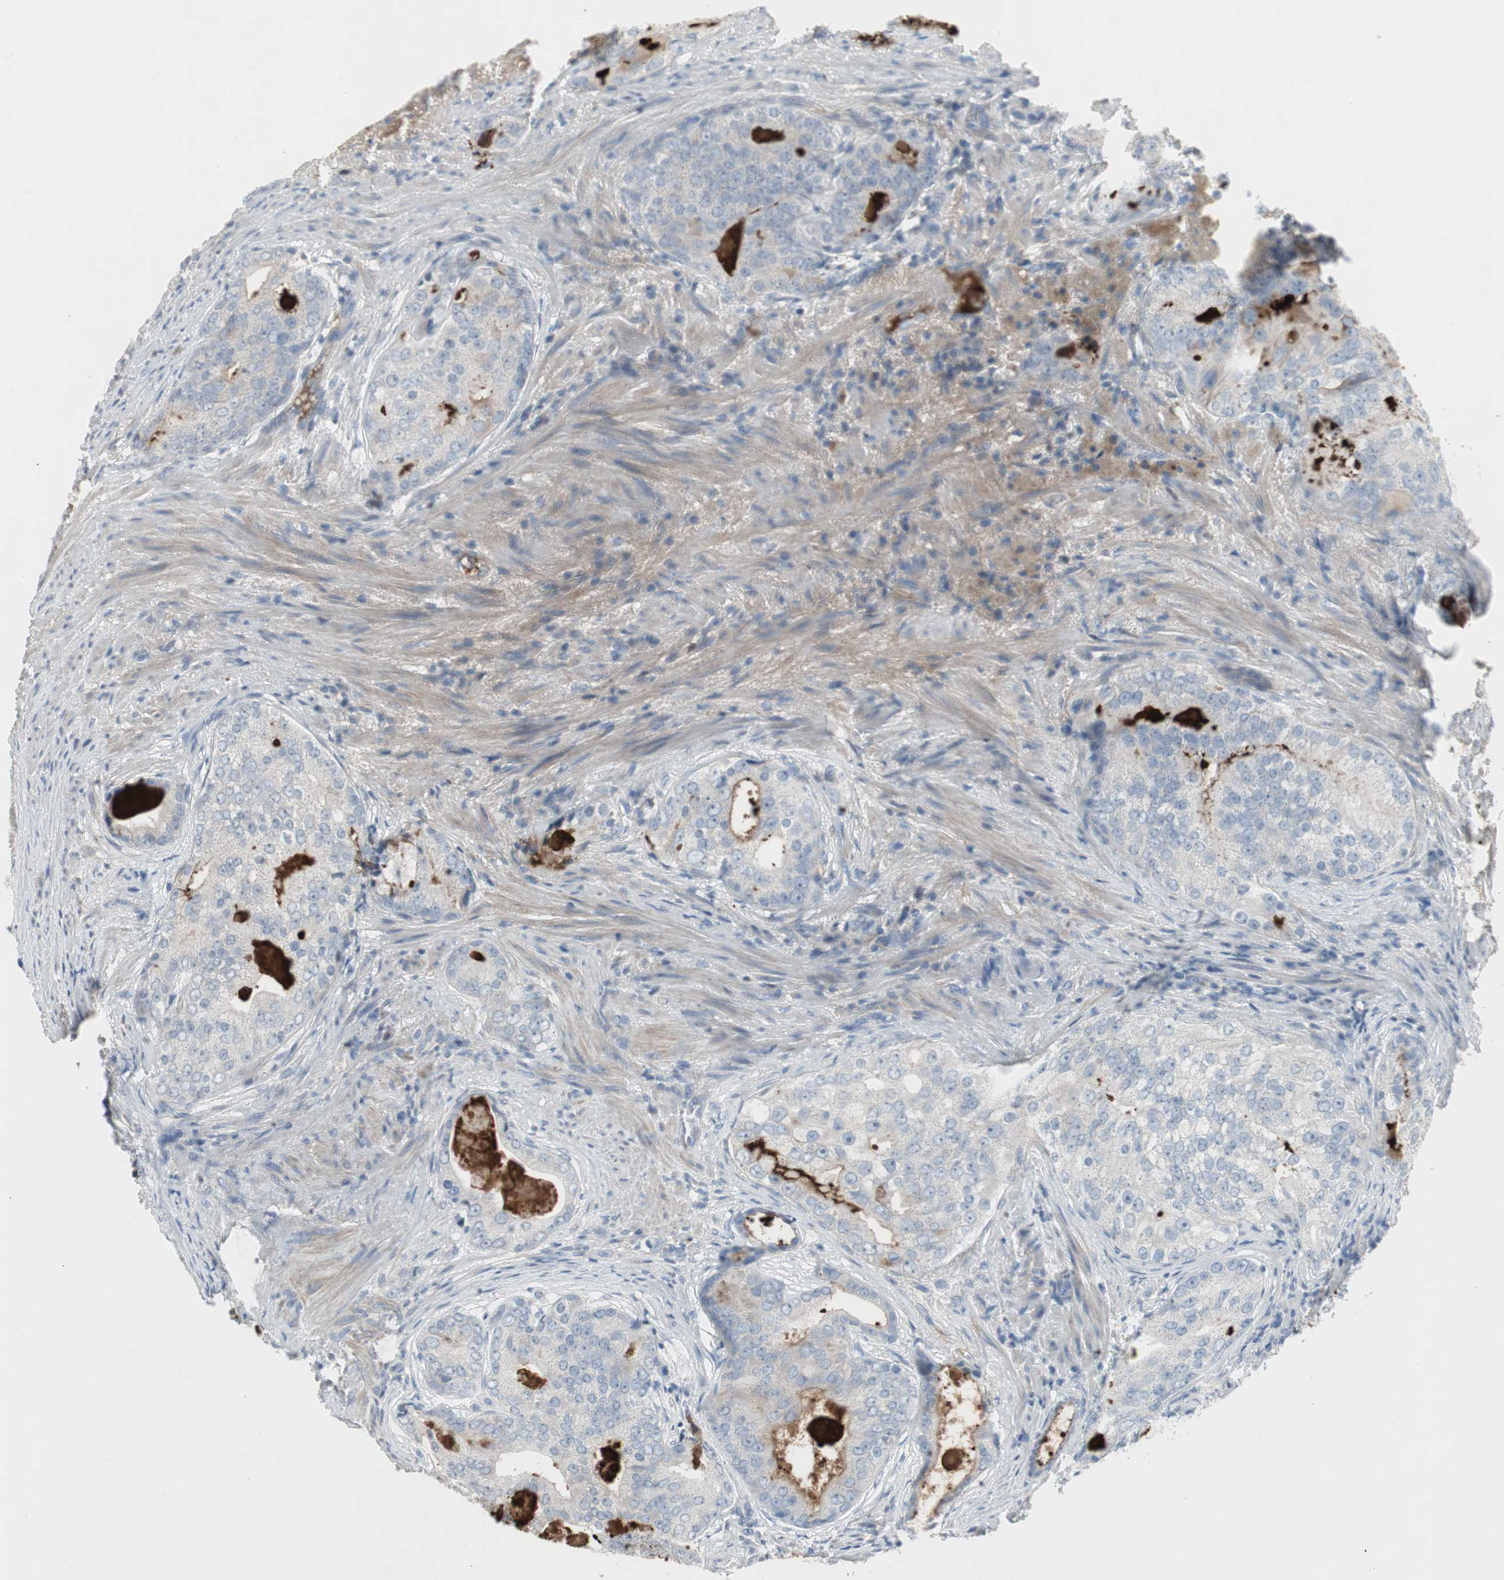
{"staining": {"intensity": "negative", "quantity": "none", "location": "none"}, "tissue": "prostate cancer", "cell_type": "Tumor cells", "image_type": "cancer", "snomed": [{"axis": "morphology", "description": "Adenocarcinoma, High grade"}, {"axis": "topography", "description": "Prostate"}], "caption": "The immunohistochemistry image has no significant staining in tumor cells of adenocarcinoma (high-grade) (prostate) tissue.", "gene": "PIGR", "patient": {"sex": "male", "age": 66}}